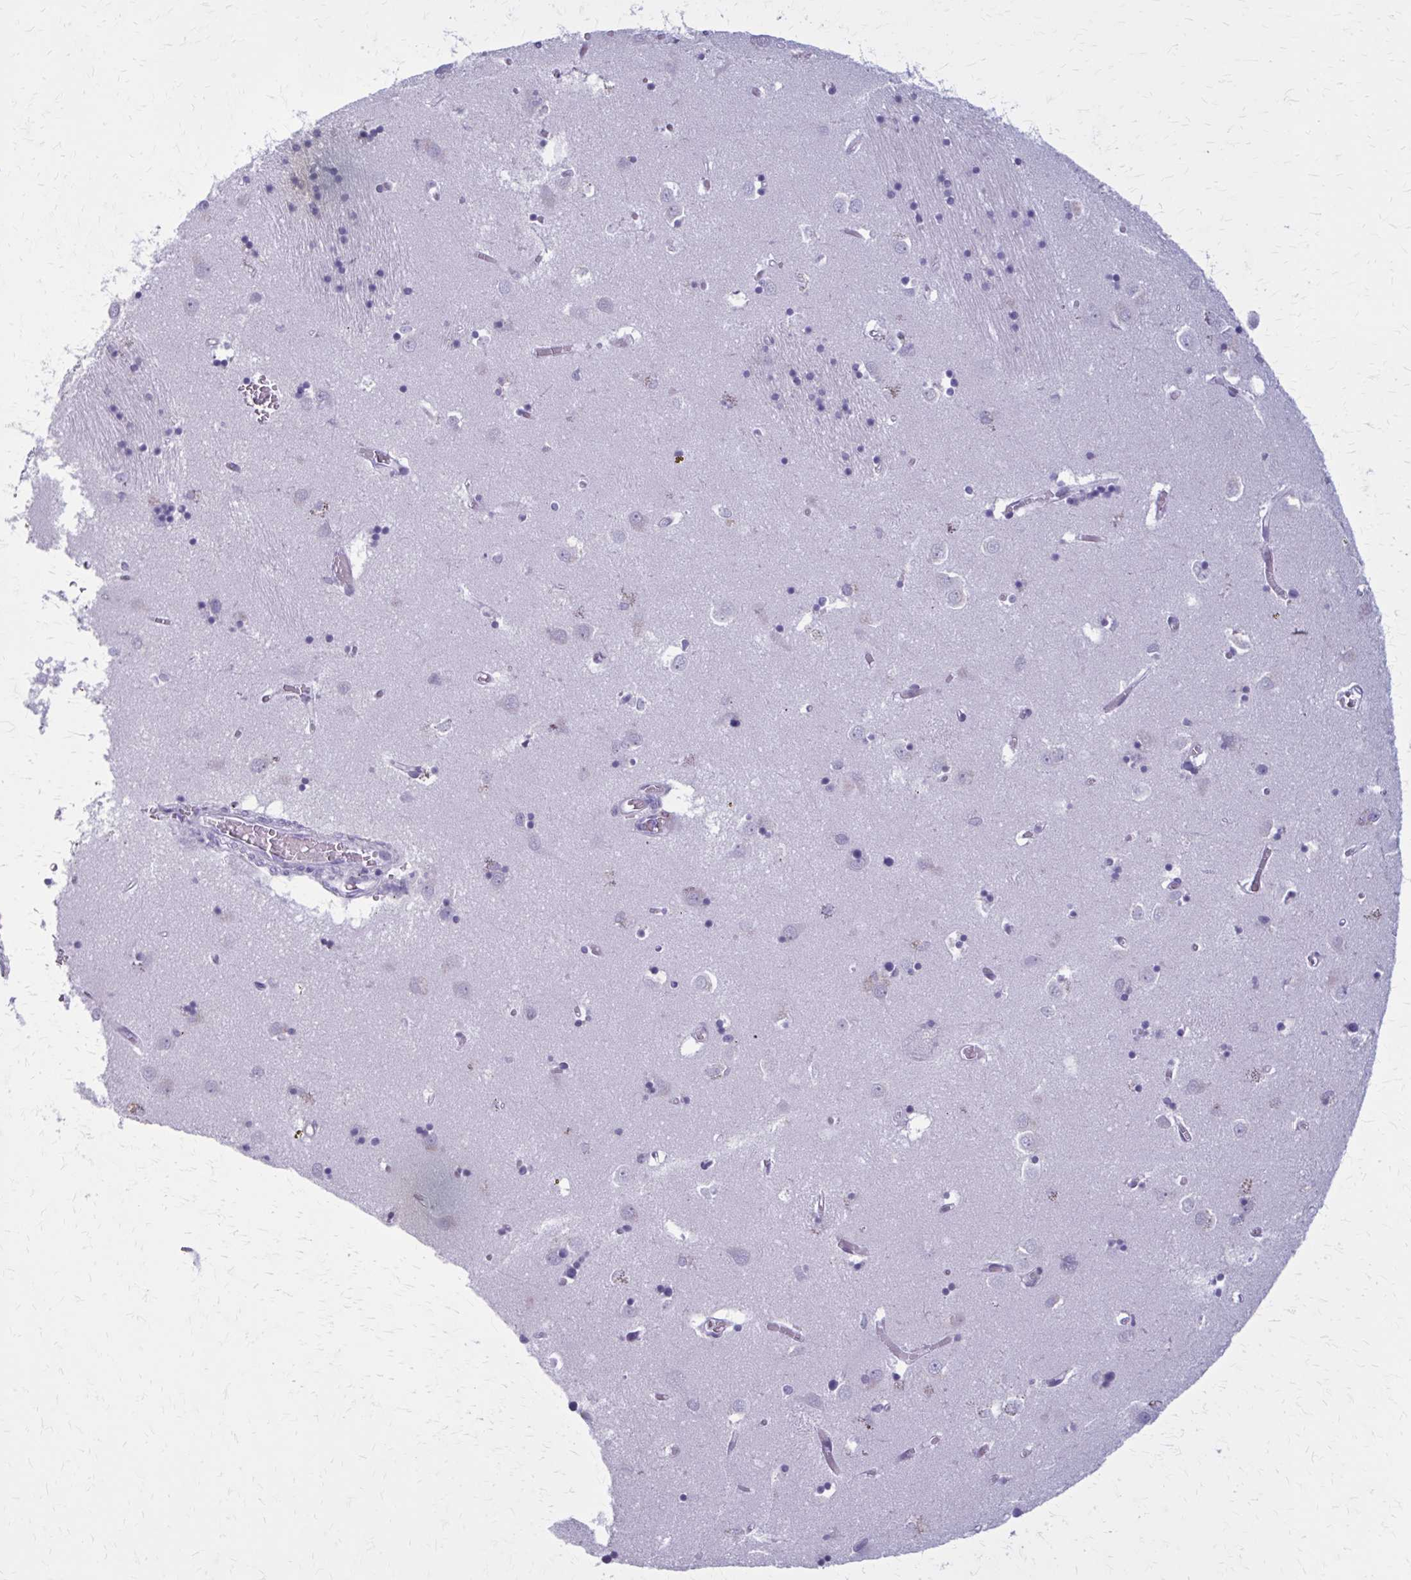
{"staining": {"intensity": "negative", "quantity": "none", "location": "none"}, "tissue": "caudate", "cell_type": "Glial cells", "image_type": "normal", "snomed": [{"axis": "morphology", "description": "Normal tissue, NOS"}, {"axis": "topography", "description": "Lateral ventricle wall"}], "caption": "Photomicrograph shows no protein staining in glial cells of unremarkable caudate.", "gene": "CASQ2", "patient": {"sex": "male", "age": 70}}